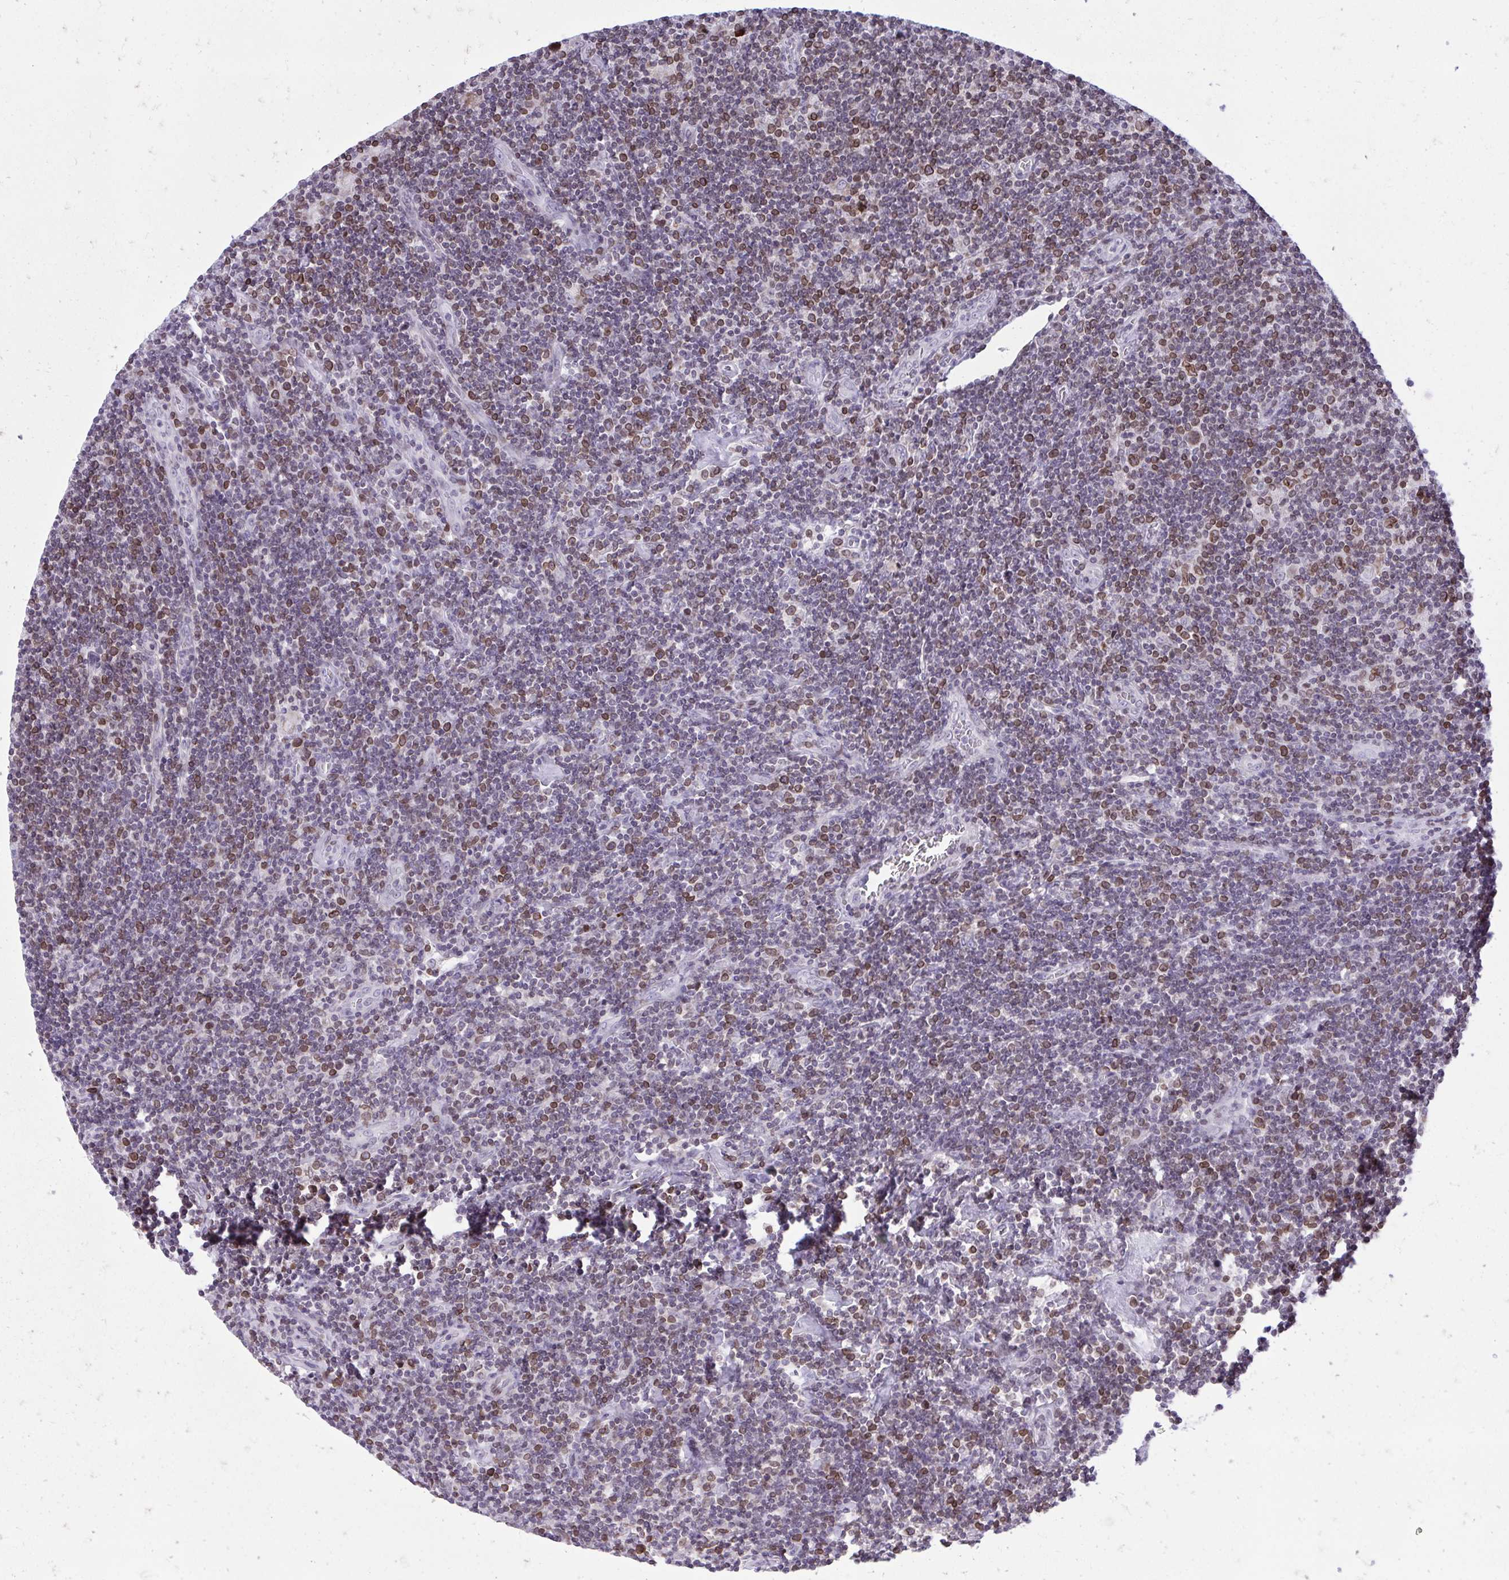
{"staining": {"intensity": "moderate", "quantity": "<25%", "location": "cytoplasmic/membranous,nuclear"}, "tissue": "lymphoma", "cell_type": "Tumor cells", "image_type": "cancer", "snomed": [{"axis": "morphology", "description": "Hodgkin's disease, NOS"}, {"axis": "topography", "description": "Lymph node"}], "caption": "Hodgkin's disease stained with DAB (3,3'-diaminobenzidine) IHC reveals low levels of moderate cytoplasmic/membranous and nuclear staining in about <25% of tumor cells.", "gene": "RPS6KA2", "patient": {"sex": "male", "age": 40}}